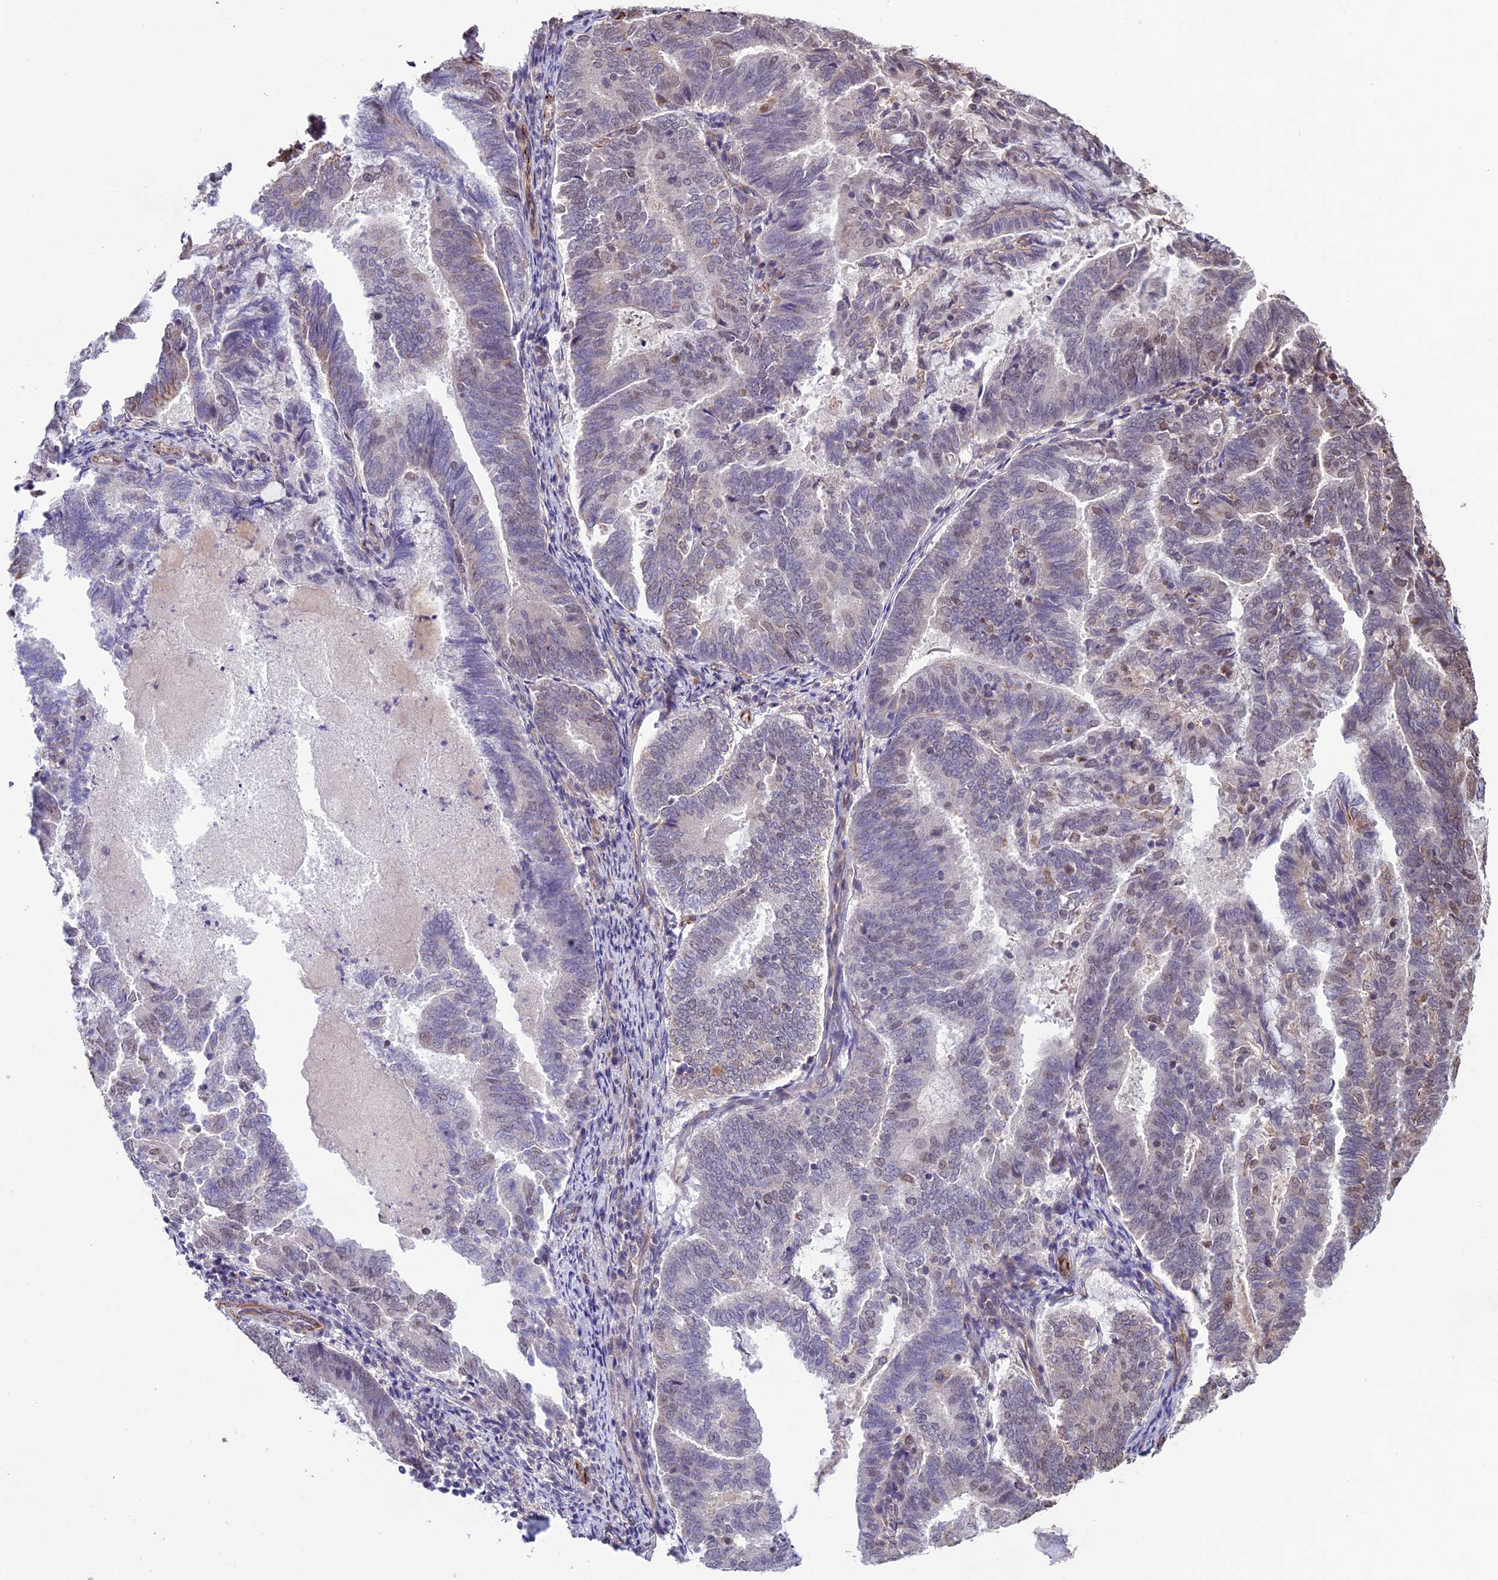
{"staining": {"intensity": "moderate", "quantity": "<25%", "location": "cytoplasmic/membranous,nuclear"}, "tissue": "endometrial cancer", "cell_type": "Tumor cells", "image_type": "cancer", "snomed": [{"axis": "morphology", "description": "Adenocarcinoma, NOS"}, {"axis": "topography", "description": "Endometrium"}], "caption": "Immunohistochemistry (DAB (3,3'-diaminobenzidine)) staining of endometrial cancer (adenocarcinoma) displays moderate cytoplasmic/membranous and nuclear protein expression in approximately <25% of tumor cells. (IHC, brightfield microscopy, high magnification).", "gene": "C3orf70", "patient": {"sex": "female", "age": 80}}